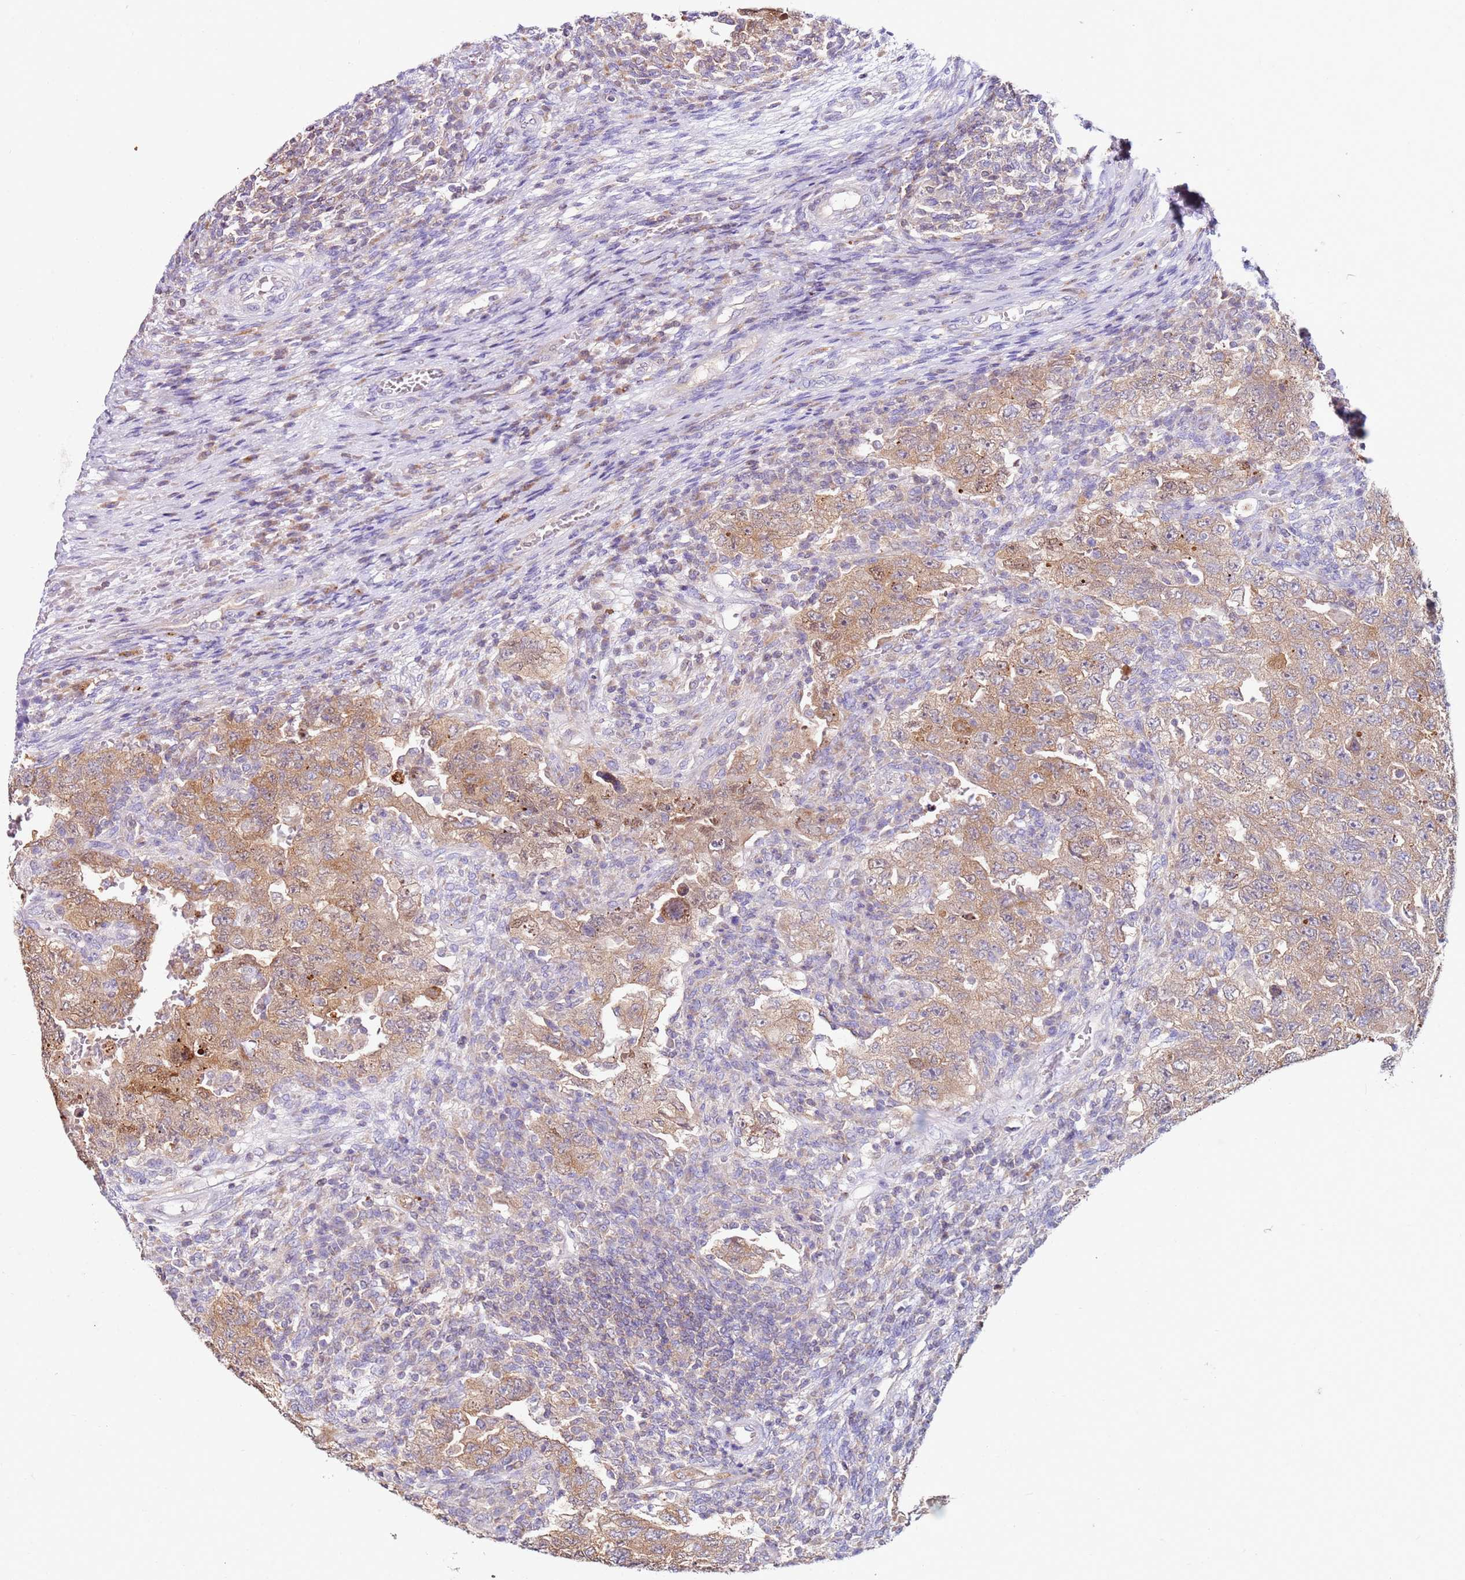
{"staining": {"intensity": "moderate", "quantity": ">75%", "location": "cytoplasmic/membranous"}, "tissue": "testis cancer", "cell_type": "Tumor cells", "image_type": "cancer", "snomed": [{"axis": "morphology", "description": "Carcinoma, Embryonal, NOS"}, {"axis": "topography", "description": "Testis"}], "caption": "Embryonal carcinoma (testis) stained with immunohistochemistry (IHC) shows moderate cytoplasmic/membranous expression in about >75% of tumor cells.", "gene": "CNOT9", "patient": {"sex": "male", "age": 26}}